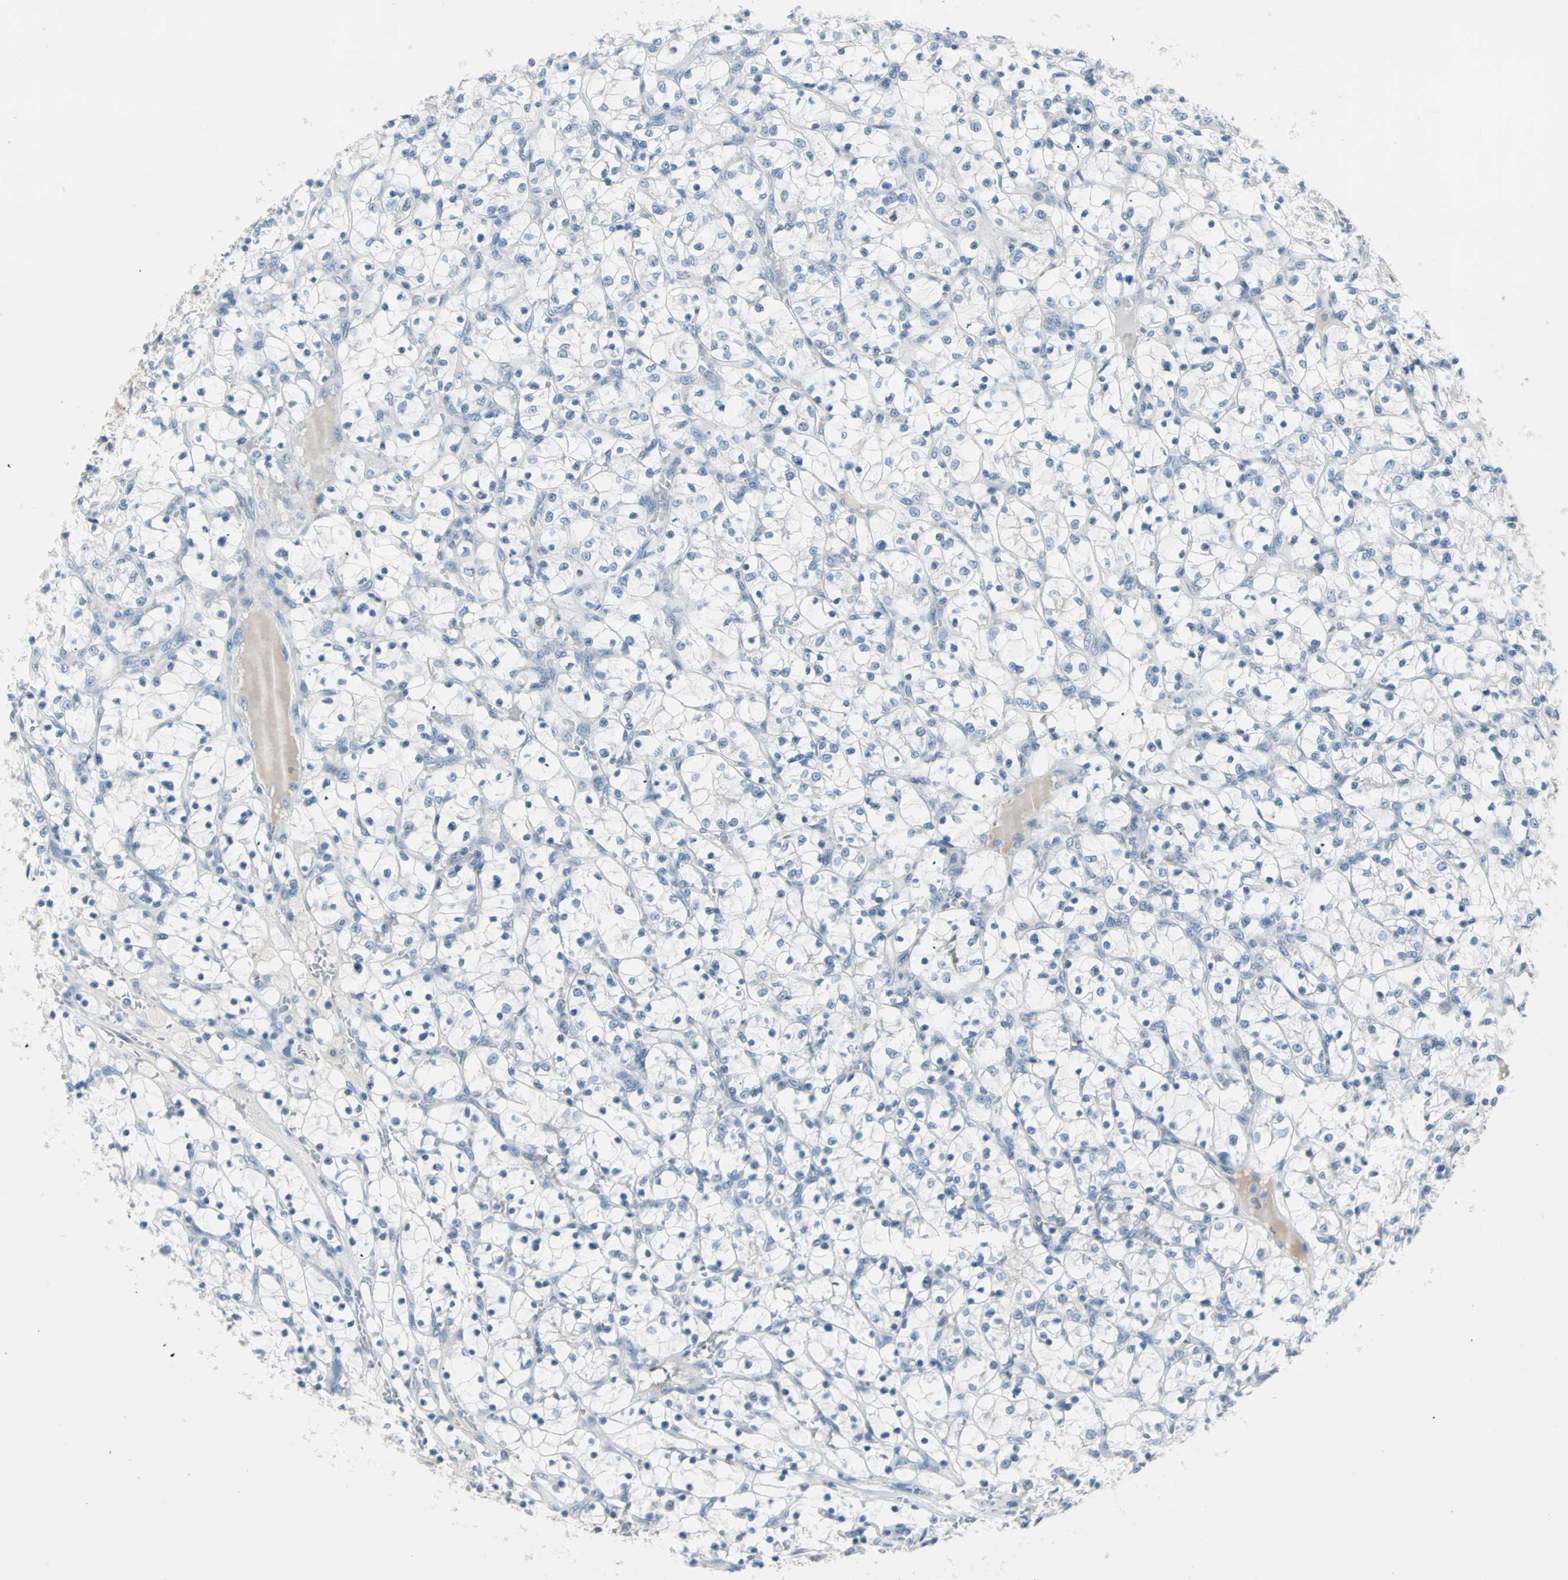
{"staining": {"intensity": "negative", "quantity": "none", "location": "none"}, "tissue": "renal cancer", "cell_type": "Tumor cells", "image_type": "cancer", "snomed": [{"axis": "morphology", "description": "Adenocarcinoma, NOS"}, {"axis": "topography", "description": "Kidney"}], "caption": "The histopathology image displays no staining of tumor cells in renal cancer (adenocarcinoma).", "gene": "NEFH", "patient": {"sex": "female", "age": 69}}